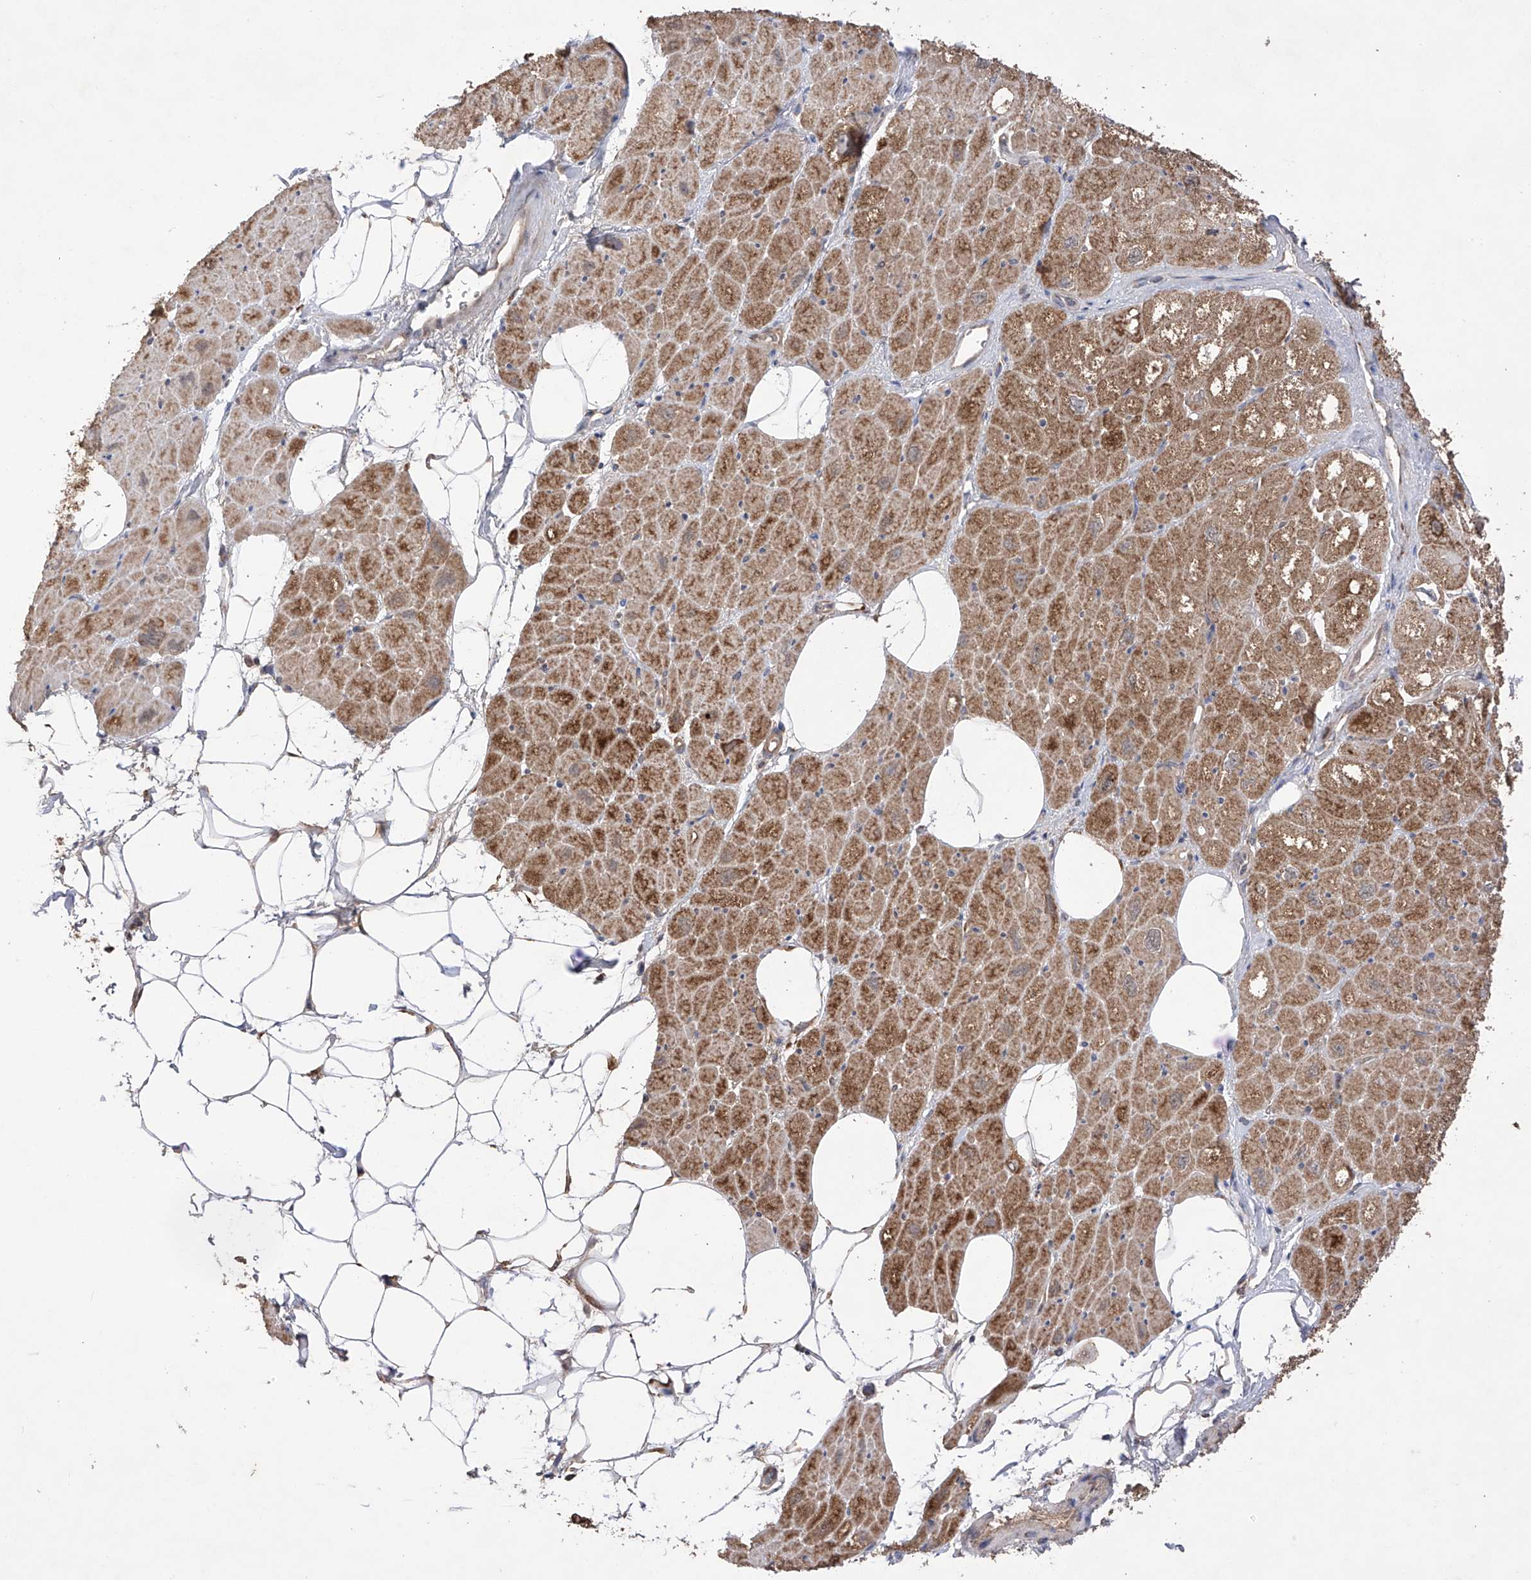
{"staining": {"intensity": "moderate", "quantity": ">75%", "location": "cytoplasmic/membranous"}, "tissue": "heart muscle", "cell_type": "Cardiomyocytes", "image_type": "normal", "snomed": [{"axis": "morphology", "description": "Normal tissue, NOS"}, {"axis": "topography", "description": "Heart"}], "caption": "Immunohistochemical staining of benign human heart muscle reveals medium levels of moderate cytoplasmic/membranous expression in approximately >75% of cardiomyocytes. Immunohistochemistry stains the protein of interest in brown and the nuclei are stained blue.", "gene": "SDHAF4", "patient": {"sex": "male", "age": 50}}